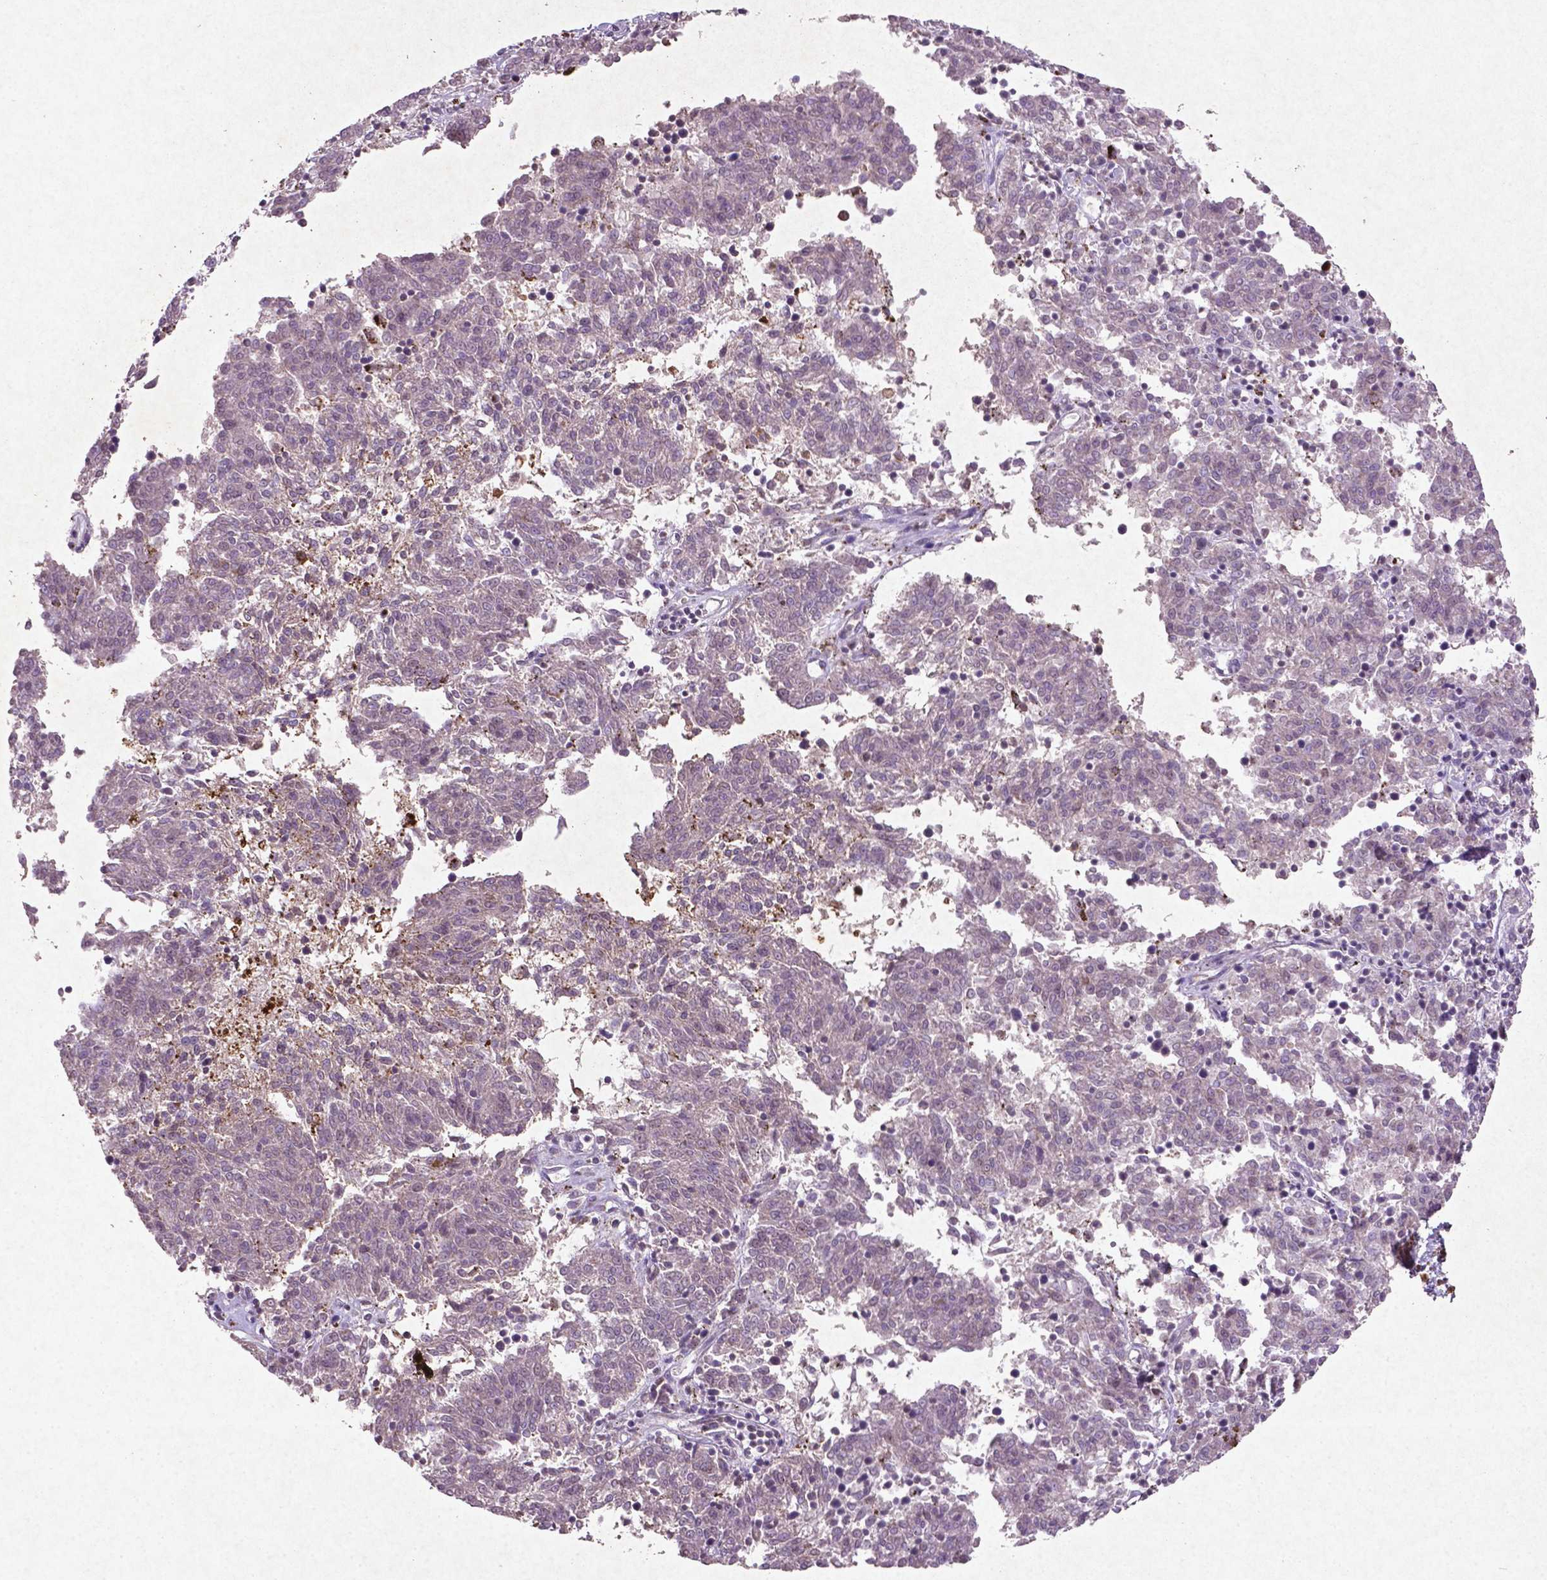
{"staining": {"intensity": "negative", "quantity": "none", "location": "none"}, "tissue": "melanoma", "cell_type": "Tumor cells", "image_type": "cancer", "snomed": [{"axis": "morphology", "description": "Malignant melanoma, NOS"}, {"axis": "topography", "description": "Skin"}], "caption": "An image of malignant melanoma stained for a protein displays no brown staining in tumor cells. (DAB (3,3'-diaminobenzidine) immunohistochemistry (IHC), high magnification).", "gene": "MTOR", "patient": {"sex": "female", "age": 72}}